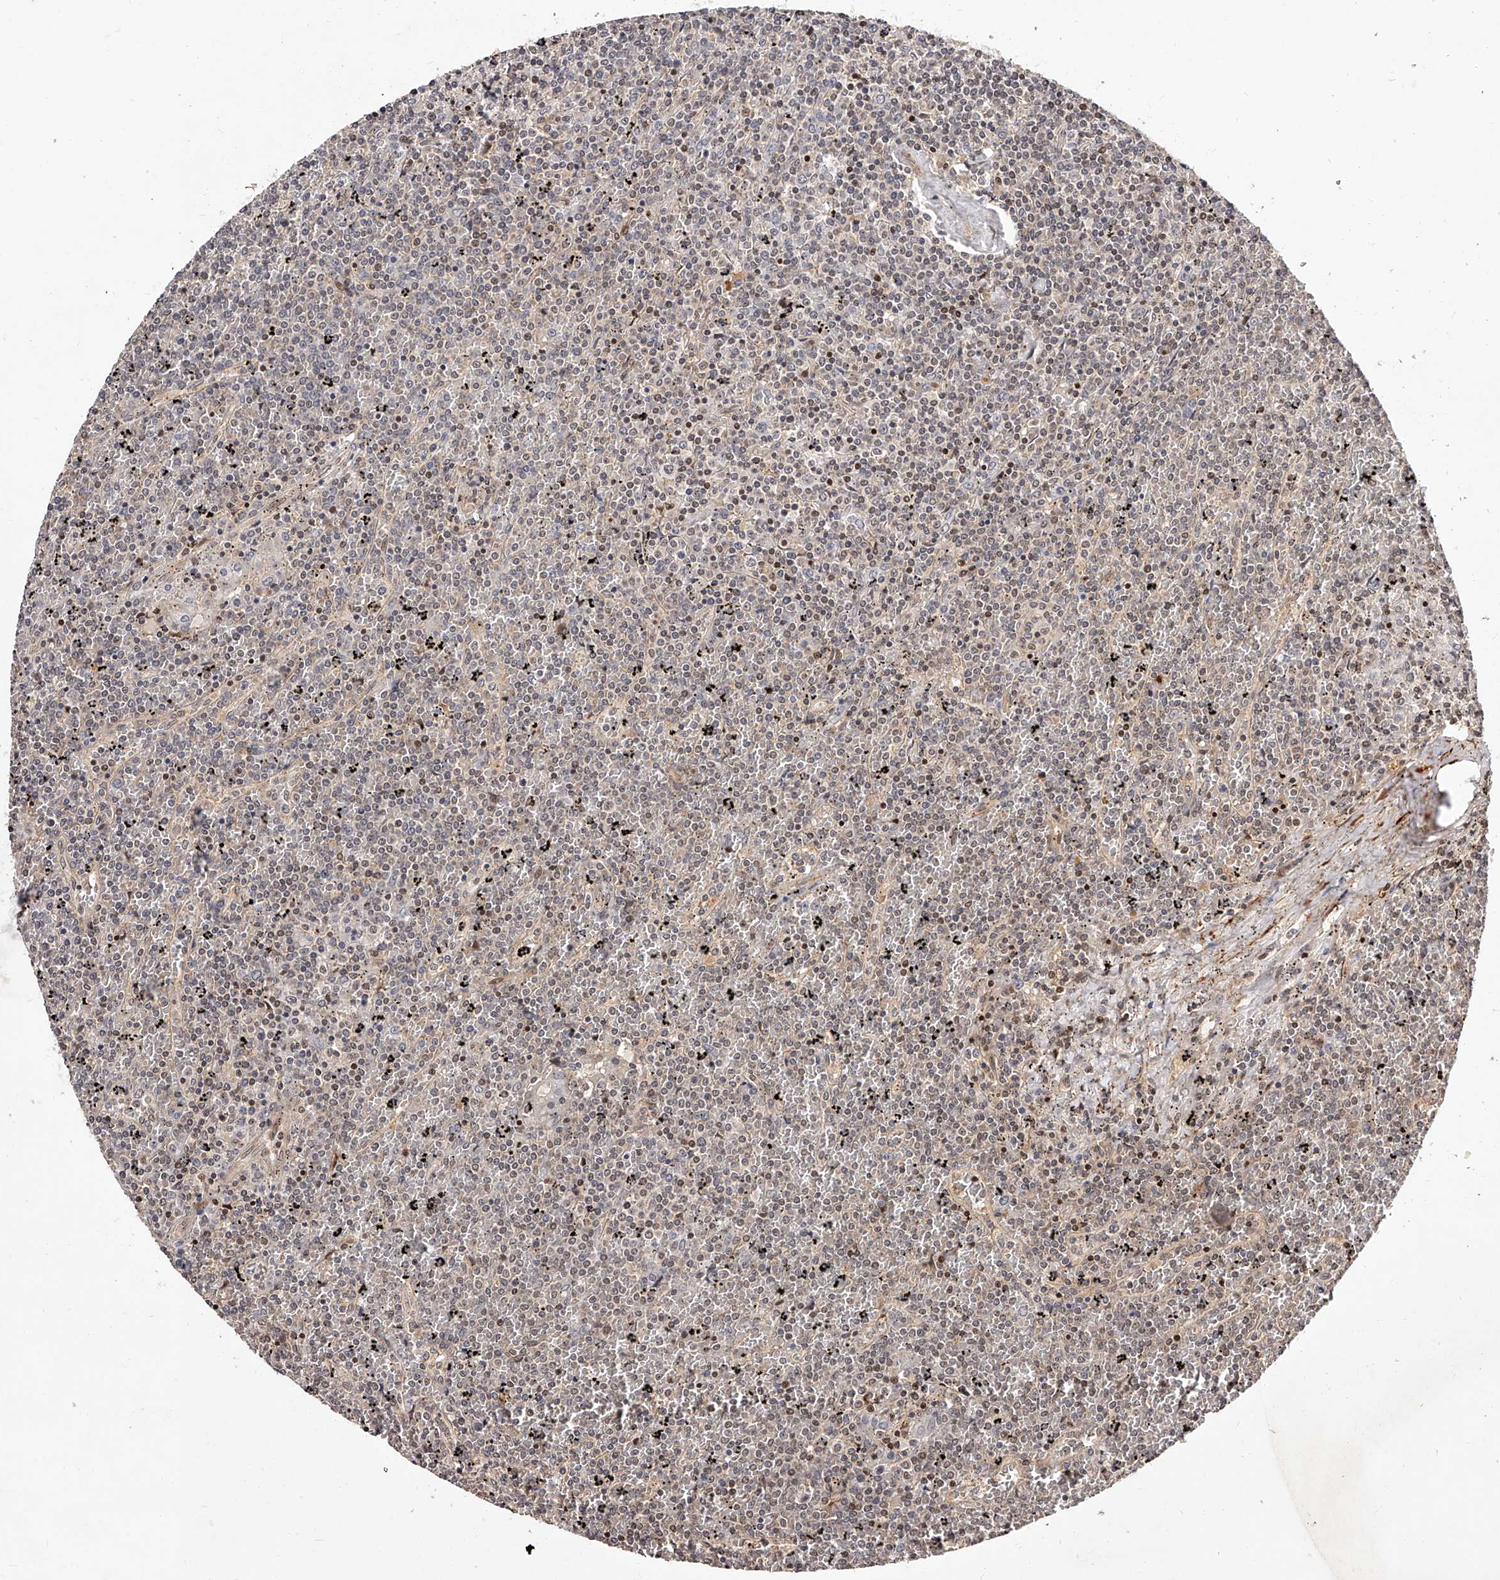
{"staining": {"intensity": "weak", "quantity": "<25%", "location": "nuclear"}, "tissue": "lymphoma", "cell_type": "Tumor cells", "image_type": "cancer", "snomed": [{"axis": "morphology", "description": "Malignant lymphoma, non-Hodgkin's type, Low grade"}, {"axis": "topography", "description": "Spleen"}], "caption": "An IHC photomicrograph of malignant lymphoma, non-Hodgkin's type (low-grade) is shown. There is no staining in tumor cells of malignant lymphoma, non-Hodgkin's type (low-grade). (DAB (3,3'-diaminobenzidine) immunohistochemistry (IHC) with hematoxylin counter stain).", "gene": "CUL7", "patient": {"sex": "female", "age": 19}}